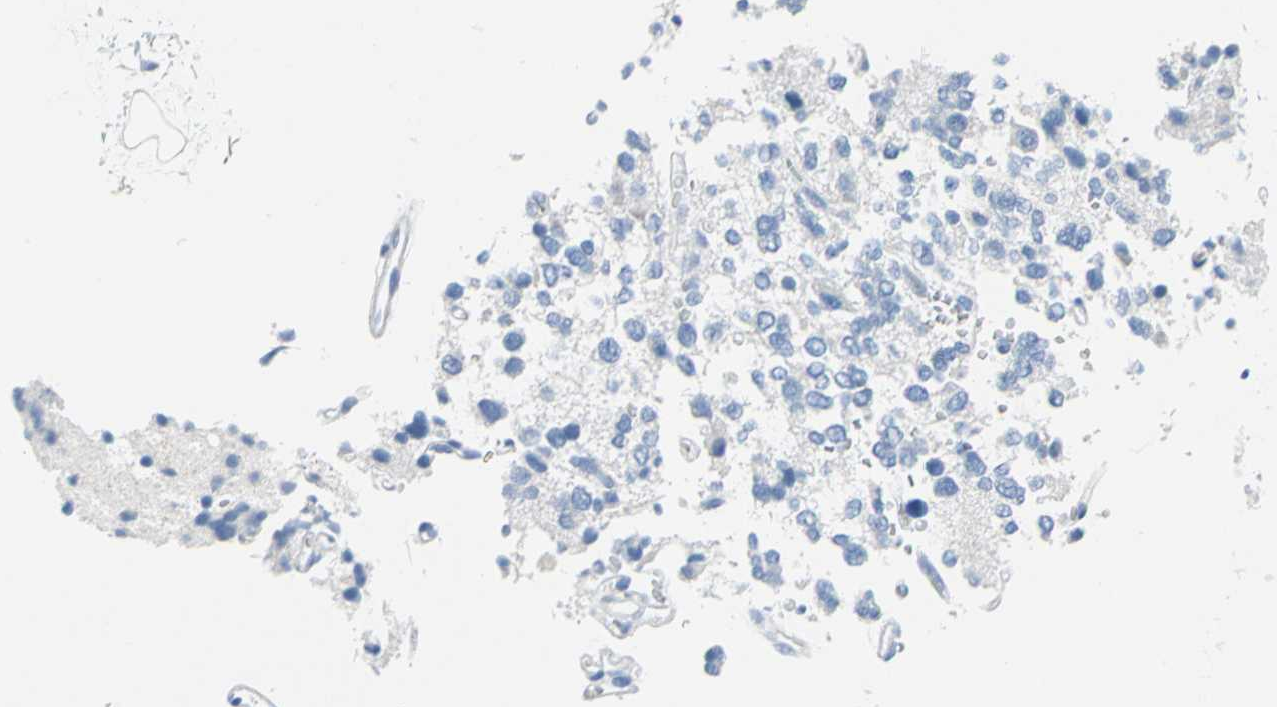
{"staining": {"intensity": "negative", "quantity": "none", "location": "none"}, "tissue": "glioma", "cell_type": "Tumor cells", "image_type": "cancer", "snomed": [{"axis": "morphology", "description": "Glioma, malignant, High grade"}, {"axis": "topography", "description": "Brain"}], "caption": "IHC of human glioma displays no staining in tumor cells. Brightfield microscopy of immunohistochemistry (IHC) stained with DAB (3,3'-diaminobenzidine) (brown) and hematoxylin (blue), captured at high magnification.", "gene": "SFN", "patient": {"sex": "male", "age": 47}}